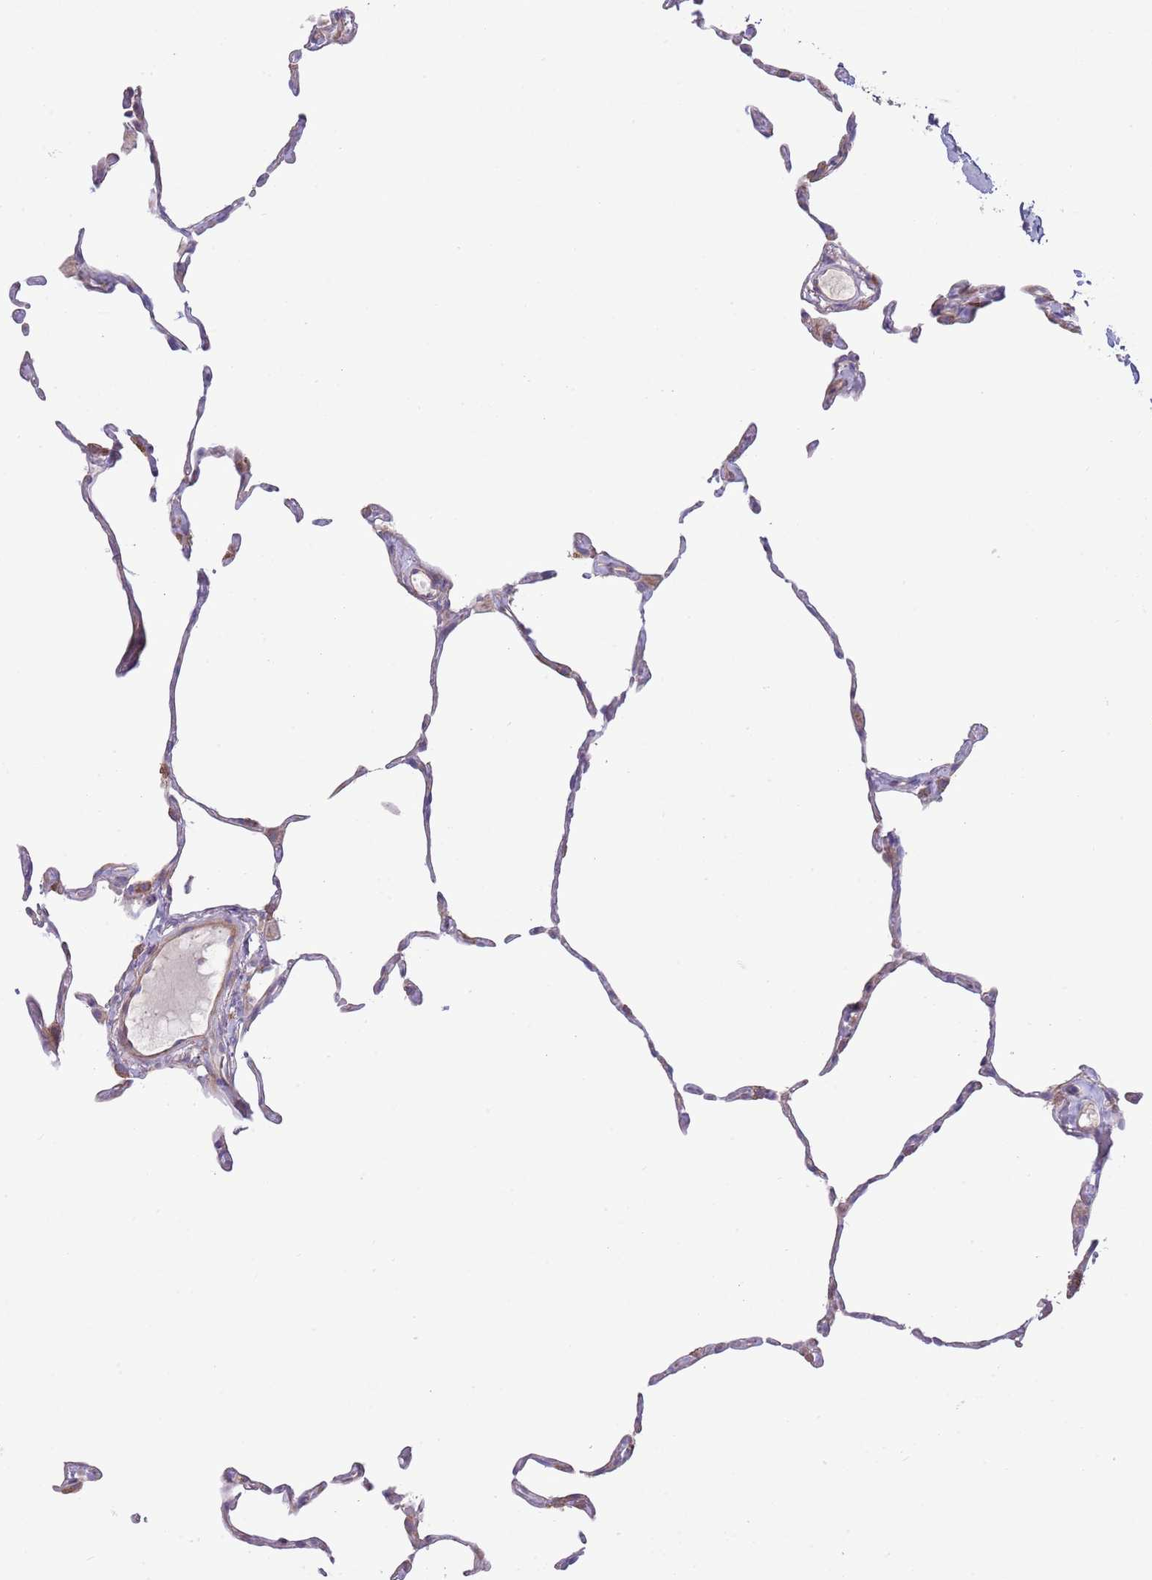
{"staining": {"intensity": "negative", "quantity": "none", "location": "none"}, "tissue": "lung", "cell_type": "Alveolar cells", "image_type": "normal", "snomed": [{"axis": "morphology", "description": "Normal tissue, NOS"}, {"axis": "topography", "description": "Lung"}], "caption": "IHC micrograph of unremarkable lung: human lung stained with DAB displays no significant protein staining in alveolar cells.", "gene": "TOMM5", "patient": {"sex": "female", "age": 57}}